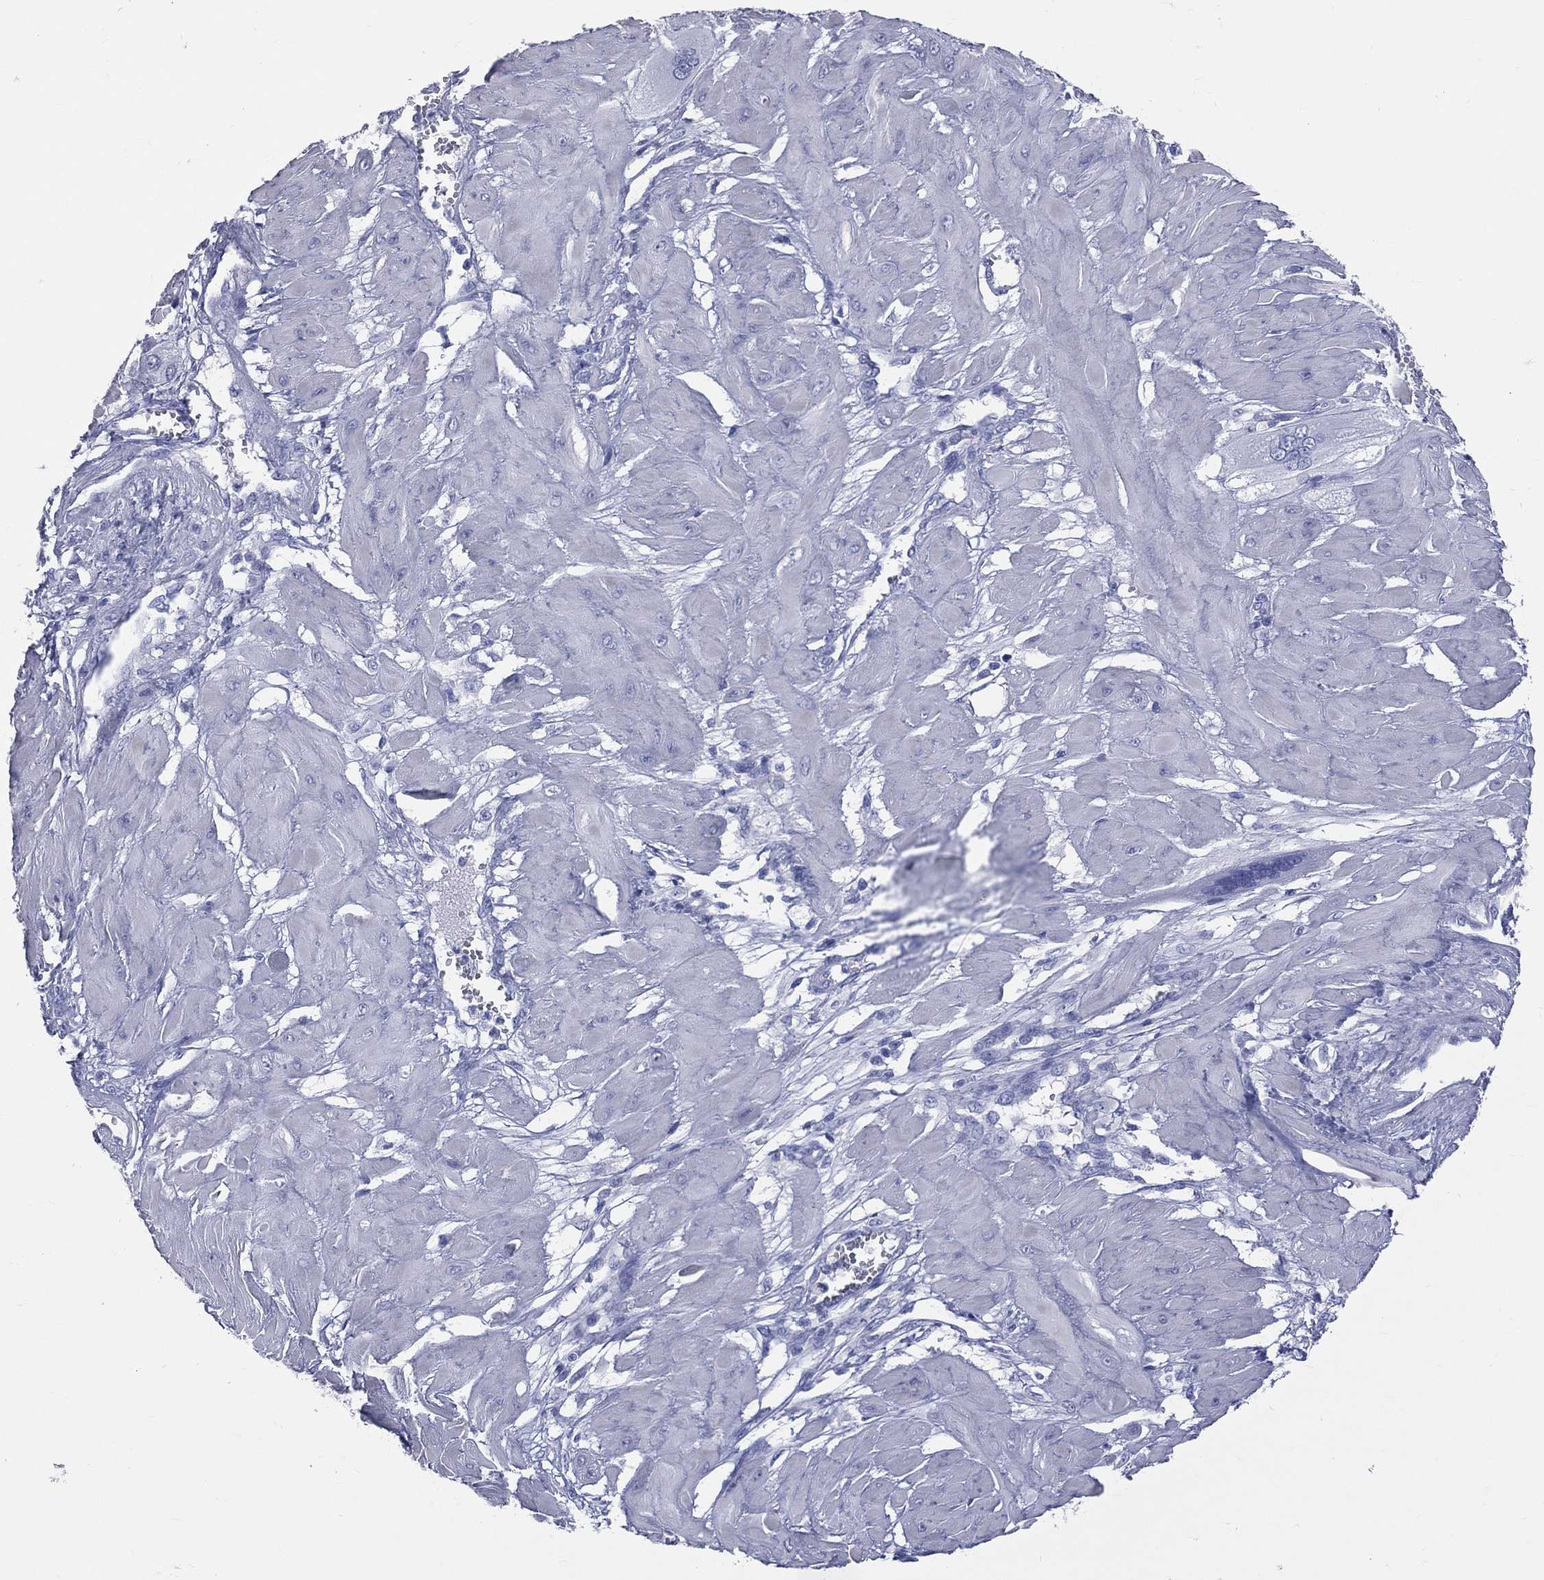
{"staining": {"intensity": "negative", "quantity": "none", "location": "none"}, "tissue": "cervical cancer", "cell_type": "Tumor cells", "image_type": "cancer", "snomed": [{"axis": "morphology", "description": "Squamous cell carcinoma, NOS"}, {"axis": "topography", "description": "Cervix"}], "caption": "The histopathology image demonstrates no staining of tumor cells in cervical cancer (squamous cell carcinoma).", "gene": "CYLC1", "patient": {"sex": "female", "age": 34}}